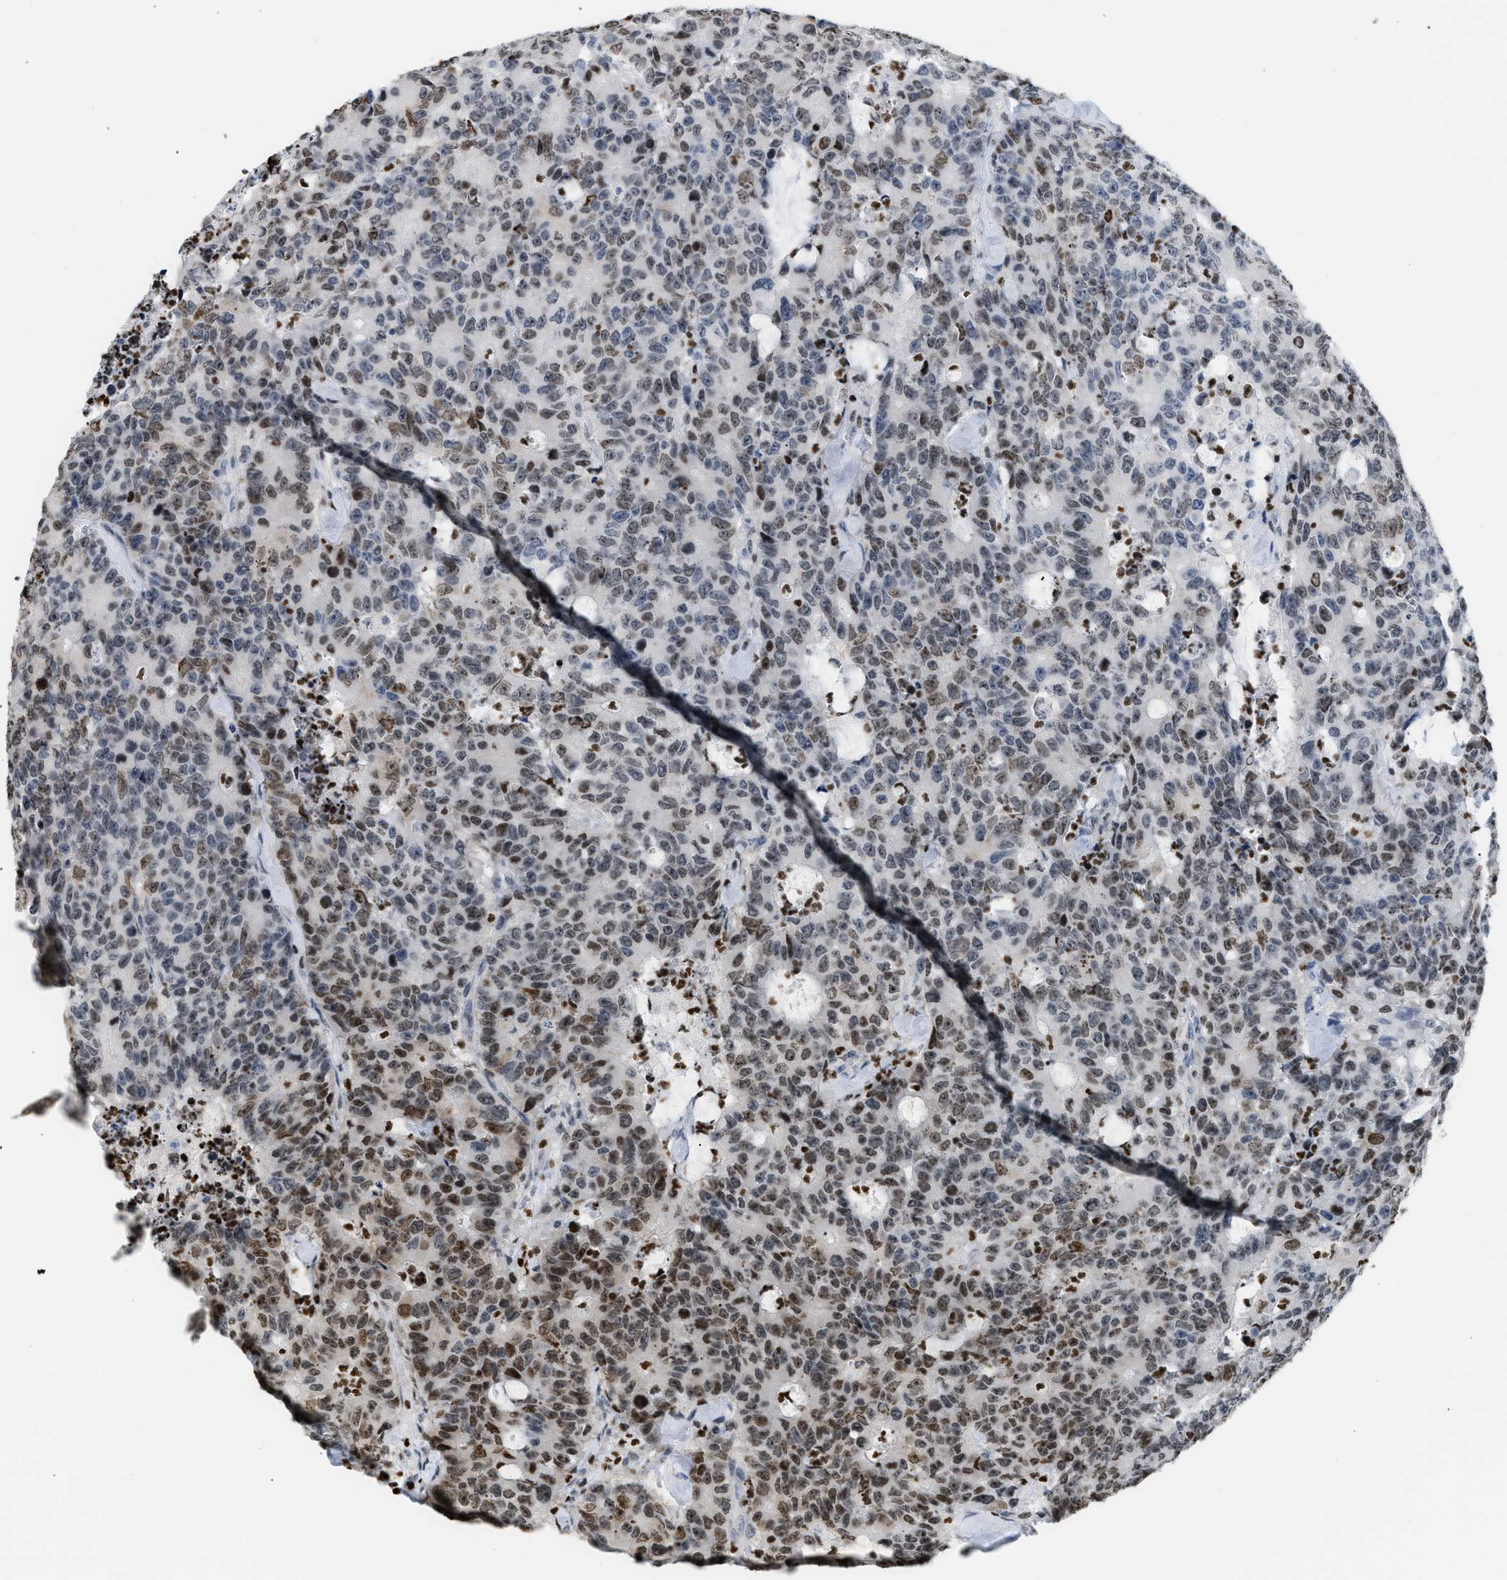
{"staining": {"intensity": "moderate", "quantity": ">75%", "location": "nuclear"}, "tissue": "colorectal cancer", "cell_type": "Tumor cells", "image_type": "cancer", "snomed": [{"axis": "morphology", "description": "Adenocarcinoma, NOS"}, {"axis": "topography", "description": "Colon"}], "caption": "This image reveals colorectal adenocarcinoma stained with IHC to label a protein in brown. The nuclear of tumor cells show moderate positivity for the protein. Nuclei are counter-stained blue.", "gene": "HMGN2", "patient": {"sex": "female", "age": 86}}